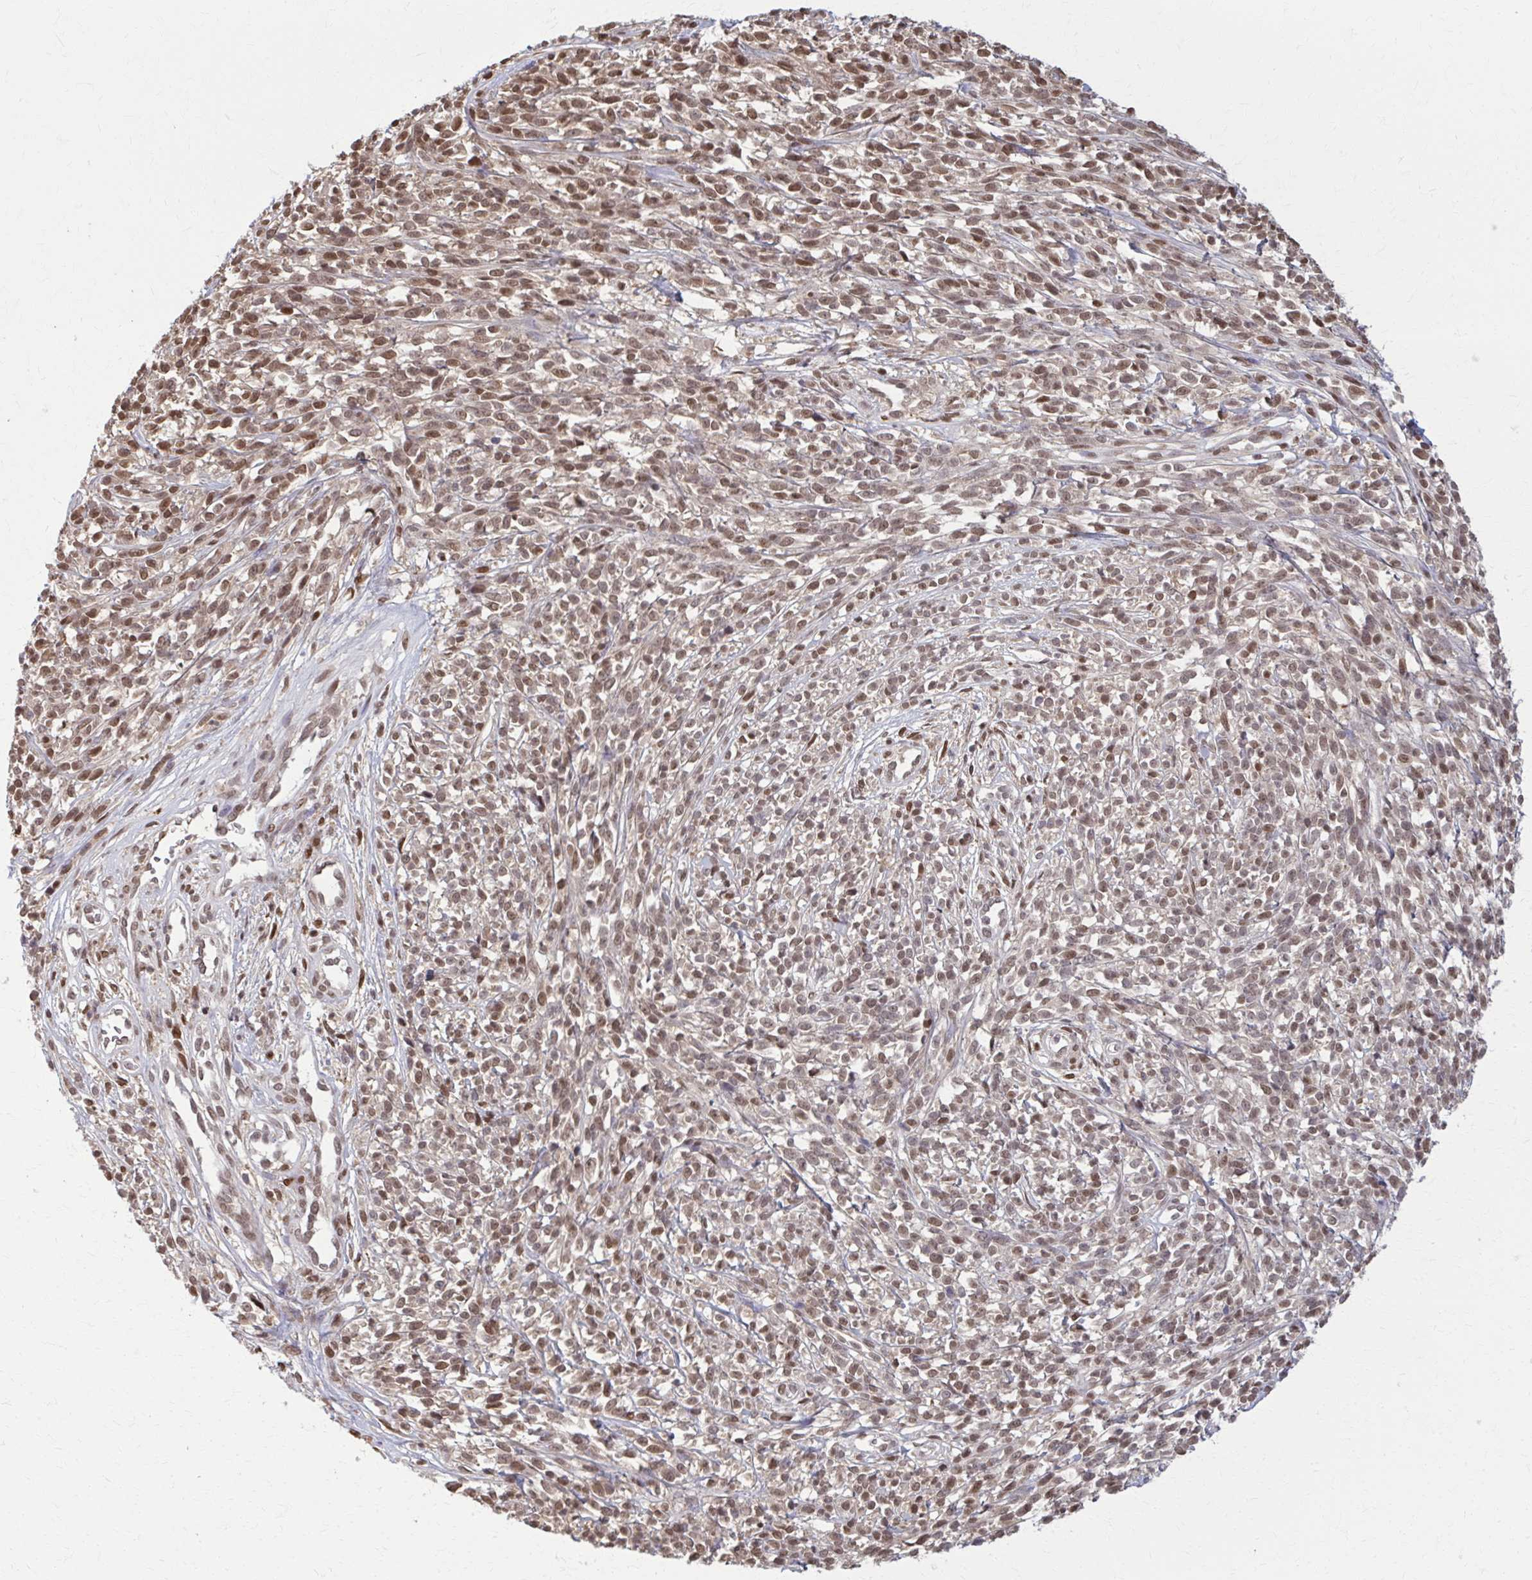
{"staining": {"intensity": "moderate", "quantity": ">75%", "location": "nuclear"}, "tissue": "melanoma", "cell_type": "Tumor cells", "image_type": "cancer", "snomed": [{"axis": "morphology", "description": "Malignant melanoma, NOS"}, {"axis": "topography", "description": "Skin"}, {"axis": "topography", "description": "Skin of trunk"}], "caption": "About >75% of tumor cells in malignant melanoma exhibit moderate nuclear protein expression as visualized by brown immunohistochemical staining.", "gene": "MDH1", "patient": {"sex": "male", "age": 74}}